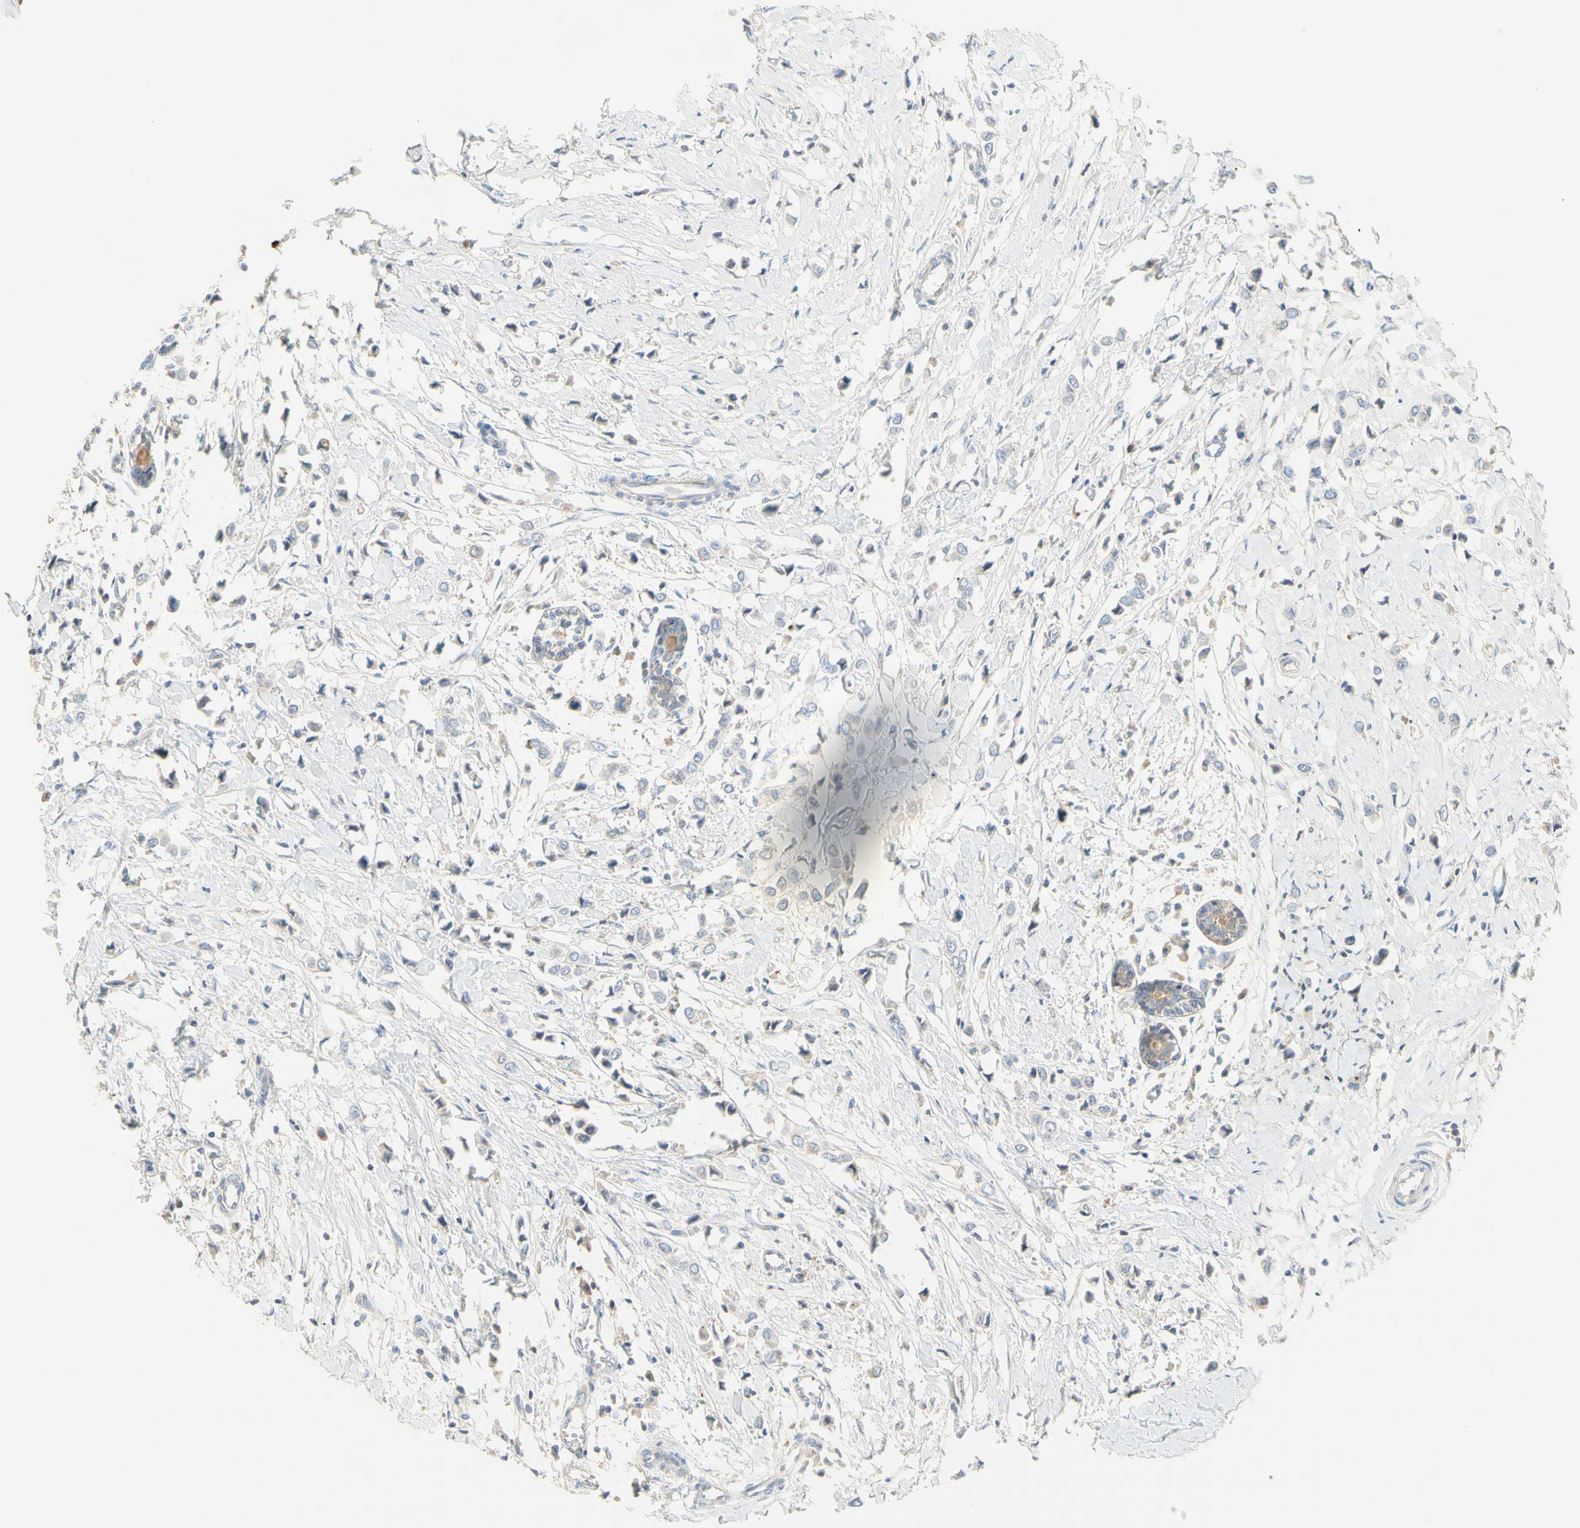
{"staining": {"intensity": "weak", "quantity": "<25%", "location": "cytoplasmic/membranous"}, "tissue": "breast cancer", "cell_type": "Tumor cells", "image_type": "cancer", "snomed": [{"axis": "morphology", "description": "Lobular carcinoma"}, {"axis": "topography", "description": "Breast"}], "caption": "Immunohistochemical staining of human breast cancer displays no significant positivity in tumor cells.", "gene": "NECTIN4", "patient": {"sex": "female", "age": 51}}